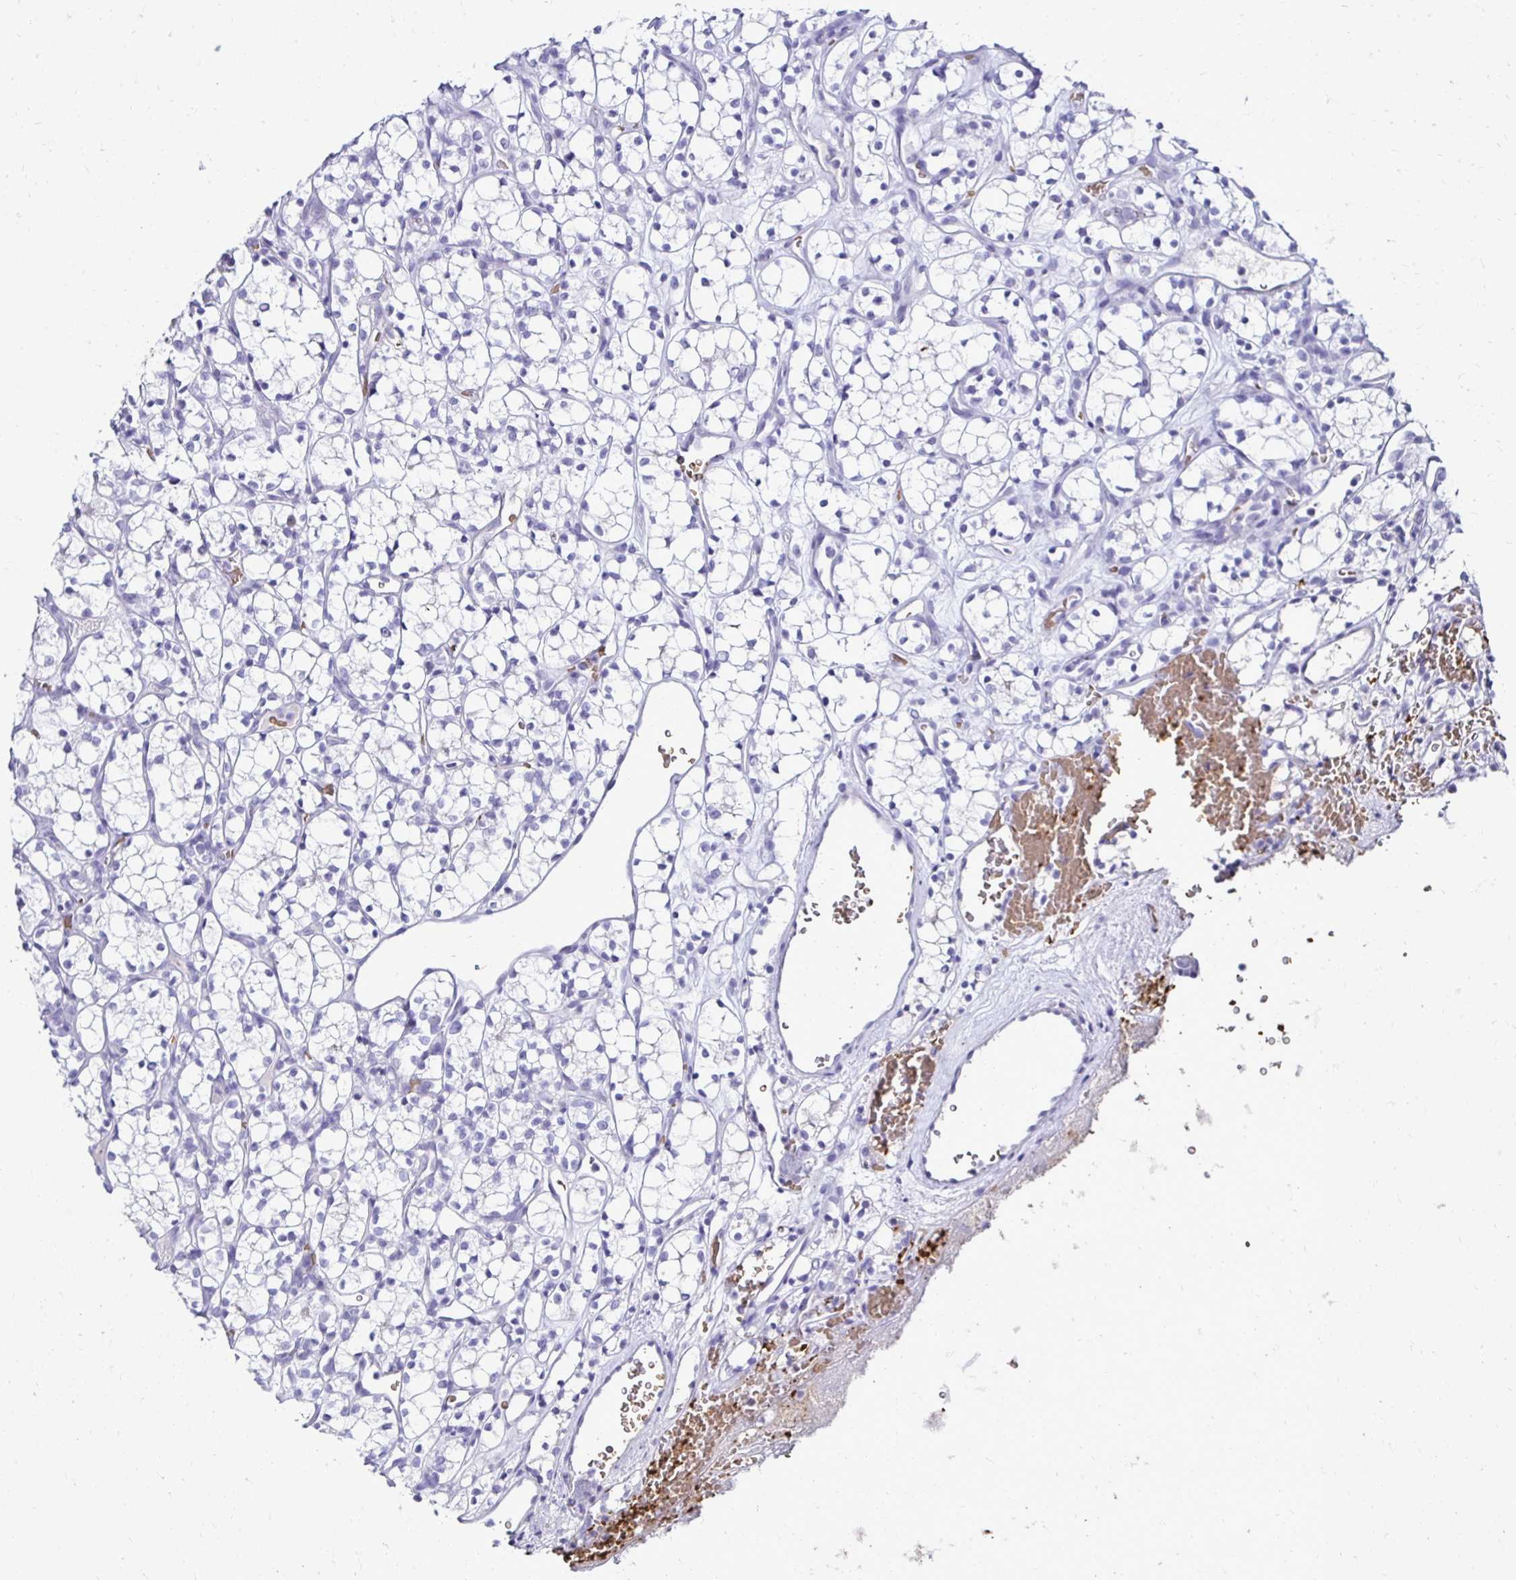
{"staining": {"intensity": "negative", "quantity": "none", "location": "none"}, "tissue": "renal cancer", "cell_type": "Tumor cells", "image_type": "cancer", "snomed": [{"axis": "morphology", "description": "Adenocarcinoma, NOS"}, {"axis": "topography", "description": "Kidney"}], "caption": "Histopathology image shows no significant protein positivity in tumor cells of adenocarcinoma (renal). (Immunohistochemistry, brightfield microscopy, high magnification).", "gene": "RHBDL3", "patient": {"sex": "female", "age": 69}}